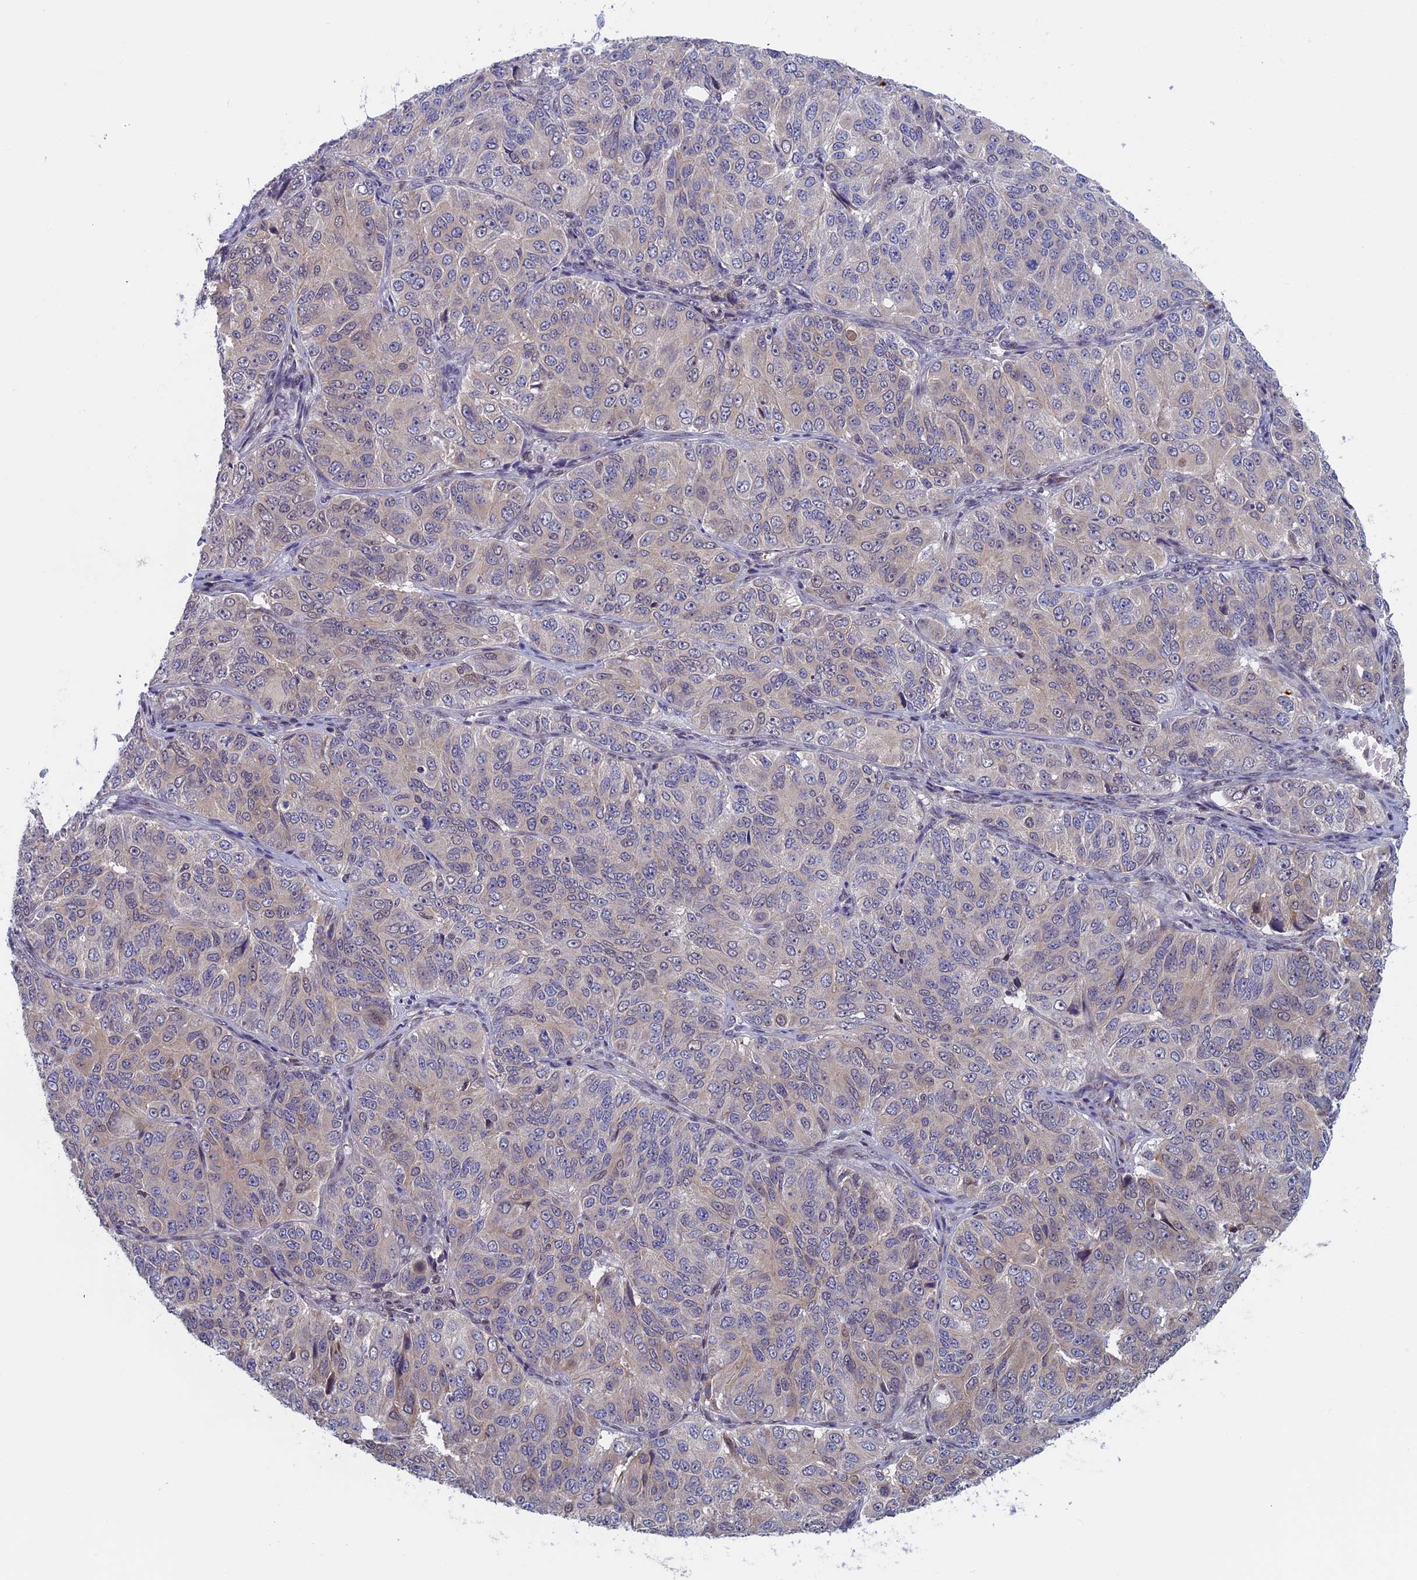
{"staining": {"intensity": "negative", "quantity": "none", "location": "none"}, "tissue": "ovarian cancer", "cell_type": "Tumor cells", "image_type": "cancer", "snomed": [{"axis": "morphology", "description": "Carcinoma, endometroid"}, {"axis": "topography", "description": "Ovary"}], "caption": "Immunohistochemical staining of human ovarian endometroid carcinoma exhibits no significant expression in tumor cells.", "gene": "FADS1", "patient": {"sex": "female", "age": 51}}